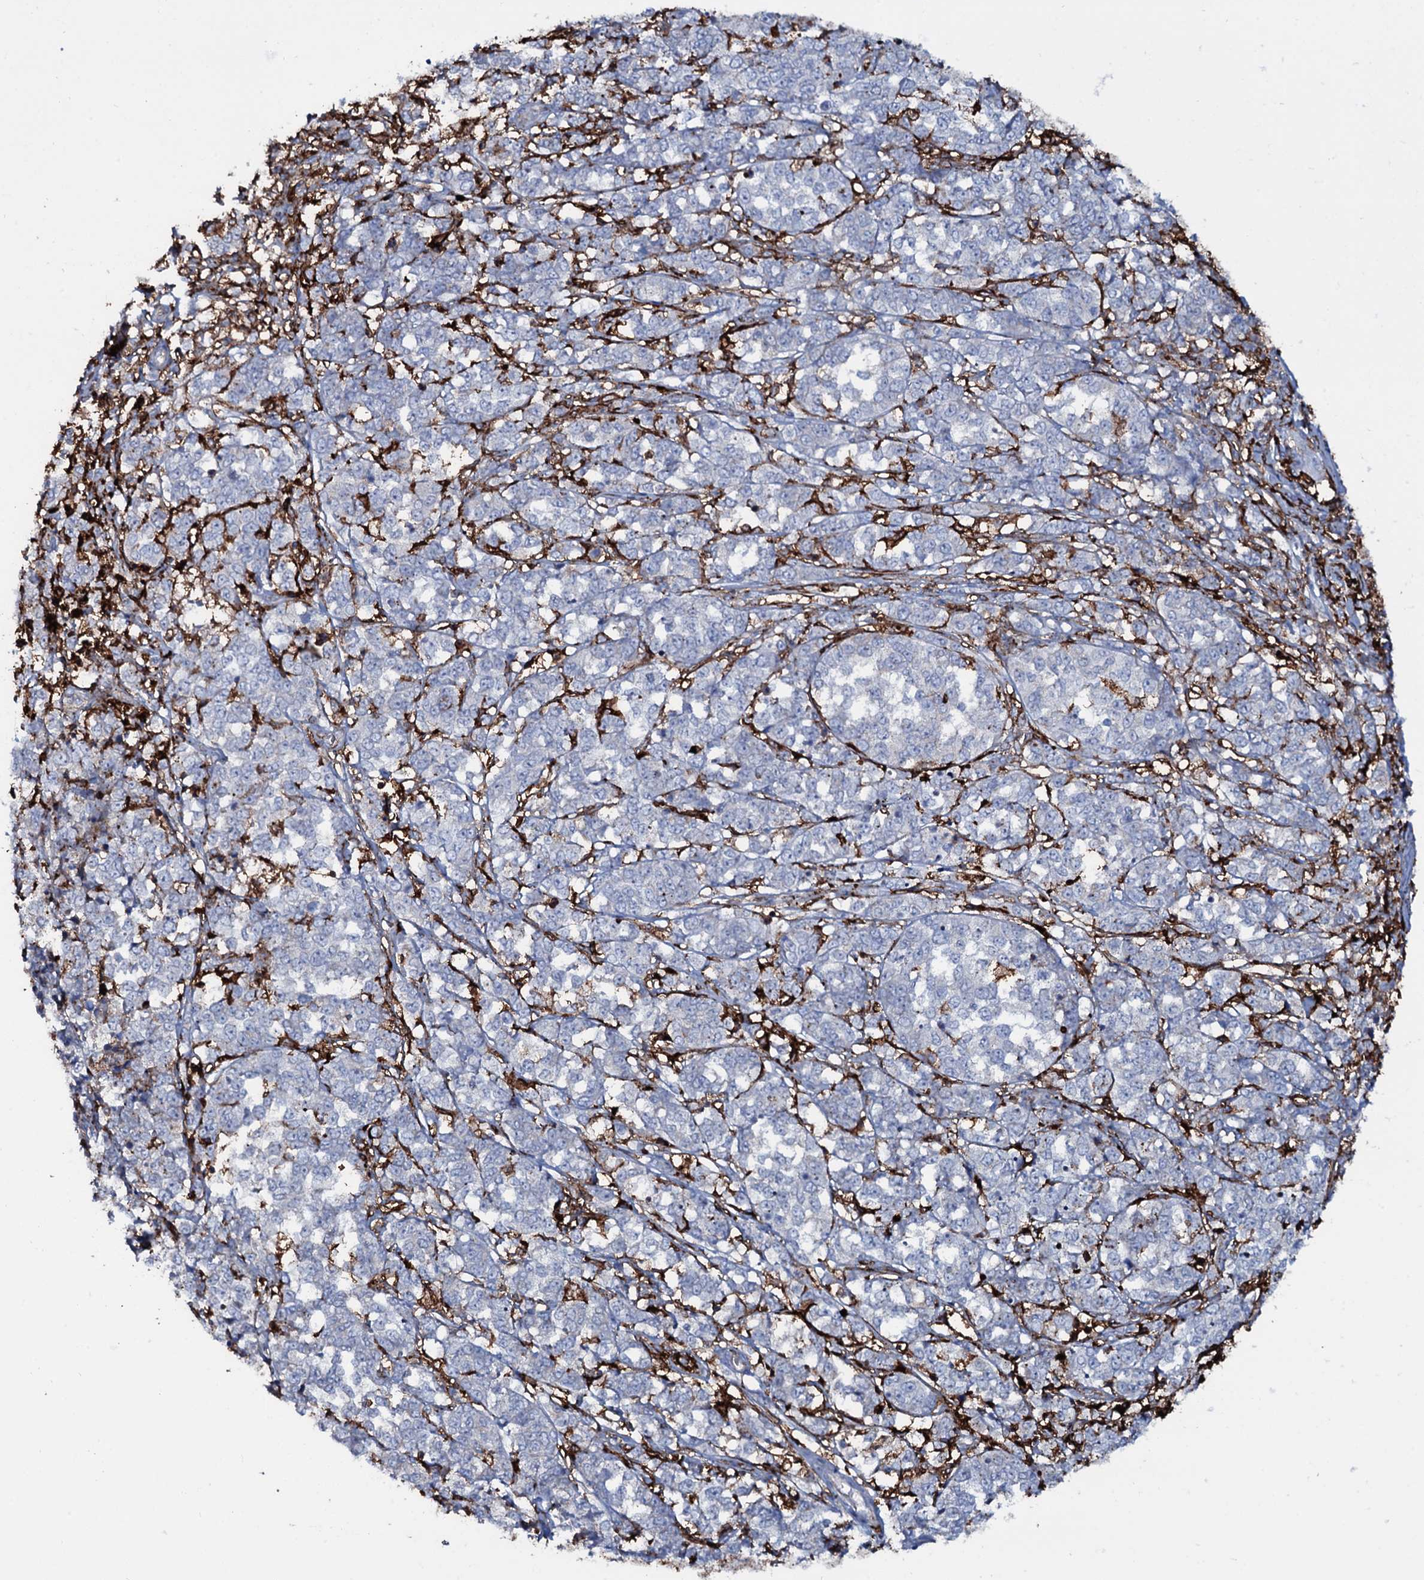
{"staining": {"intensity": "negative", "quantity": "none", "location": "none"}, "tissue": "melanoma", "cell_type": "Tumor cells", "image_type": "cancer", "snomed": [{"axis": "morphology", "description": "Malignant melanoma, NOS"}, {"axis": "topography", "description": "Skin"}], "caption": "Immunohistochemistry (IHC) of malignant melanoma displays no expression in tumor cells. (DAB (3,3'-diaminobenzidine) IHC with hematoxylin counter stain).", "gene": "OSBPL2", "patient": {"sex": "female", "age": 72}}